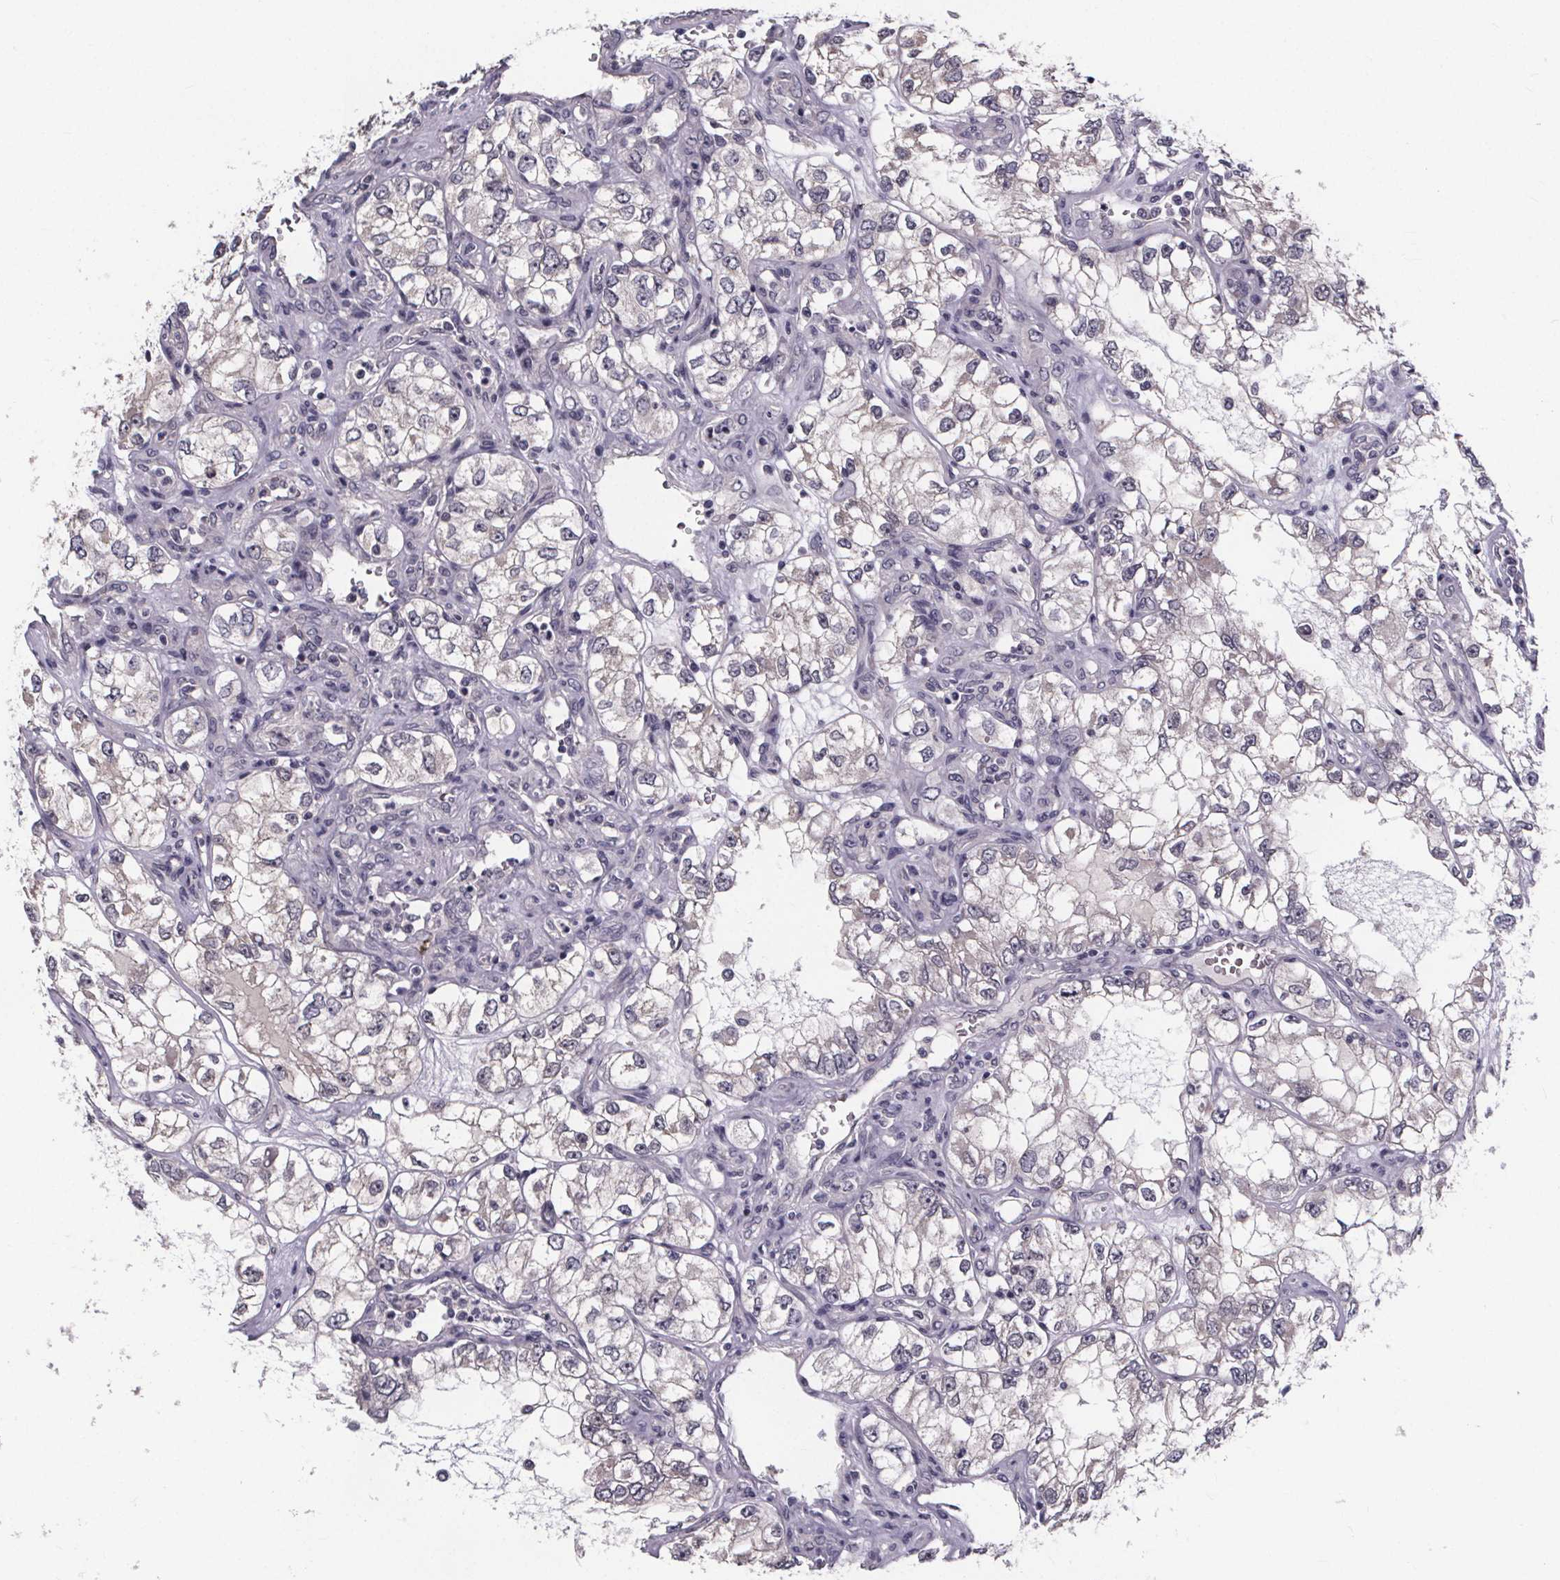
{"staining": {"intensity": "negative", "quantity": "none", "location": "none"}, "tissue": "renal cancer", "cell_type": "Tumor cells", "image_type": "cancer", "snomed": [{"axis": "morphology", "description": "Adenocarcinoma, NOS"}, {"axis": "topography", "description": "Kidney"}], "caption": "Human adenocarcinoma (renal) stained for a protein using immunohistochemistry (IHC) shows no expression in tumor cells.", "gene": "FAM181B", "patient": {"sex": "female", "age": 59}}